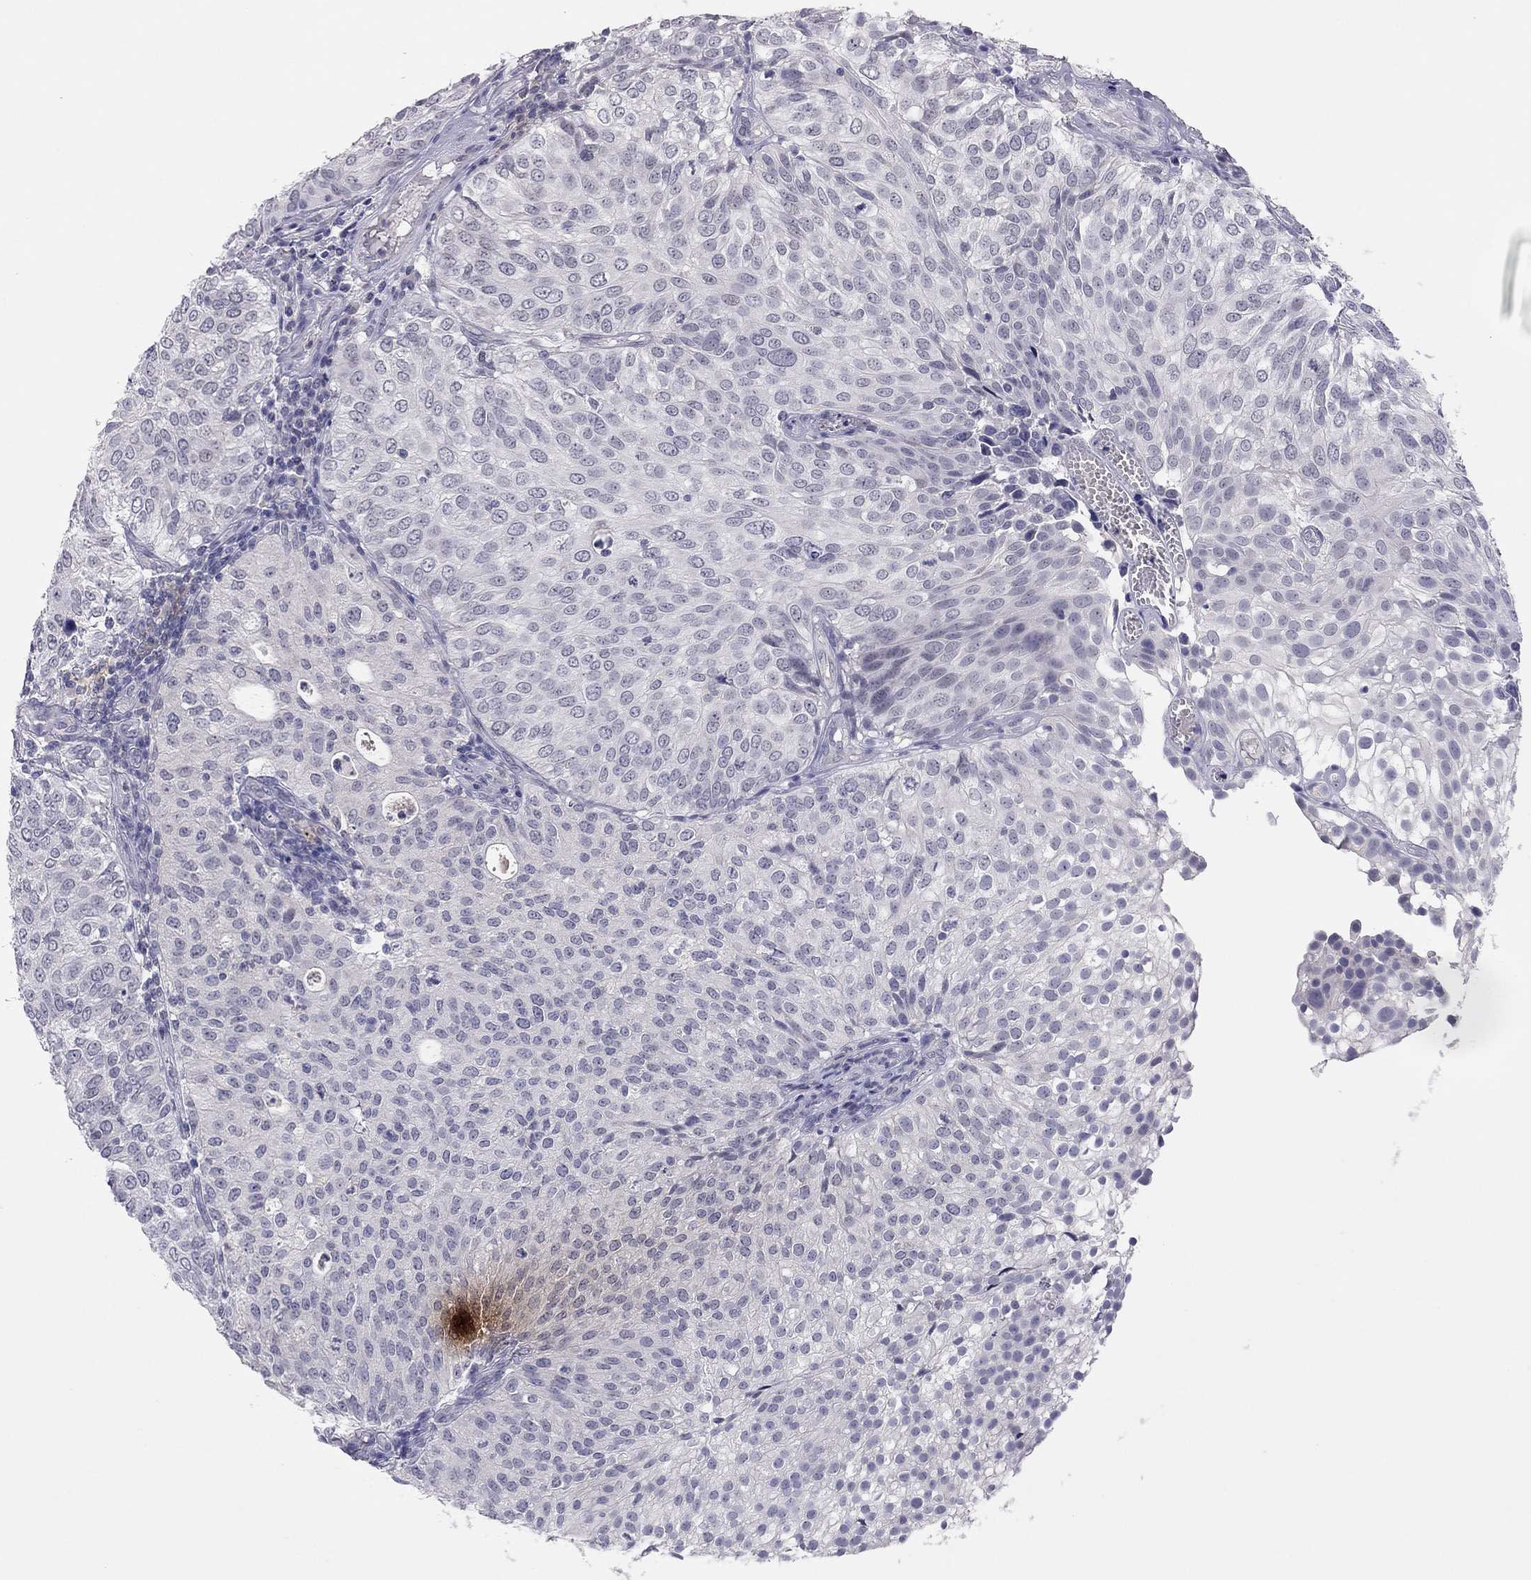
{"staining": {"intensity": "negative", "quantity": "none", "location": "none"}, "tissue": "urothelial cancer", "cell_type": "Tumor cells", "image_type": "cancer", "snomed": [{"axis": "morphology", "description": "Urothelial carcinoma, High grade"}, {"axis": "topography", "description": "Urinary bladder"}], "caption": "Urothelial carcinoma (high-grade) stained for a protein using immunohistochemistry (IHC) demonstrates no staining tumor cells.", "gene": "ADORA2A", "patient": {"sex": "female", "age": 79}}